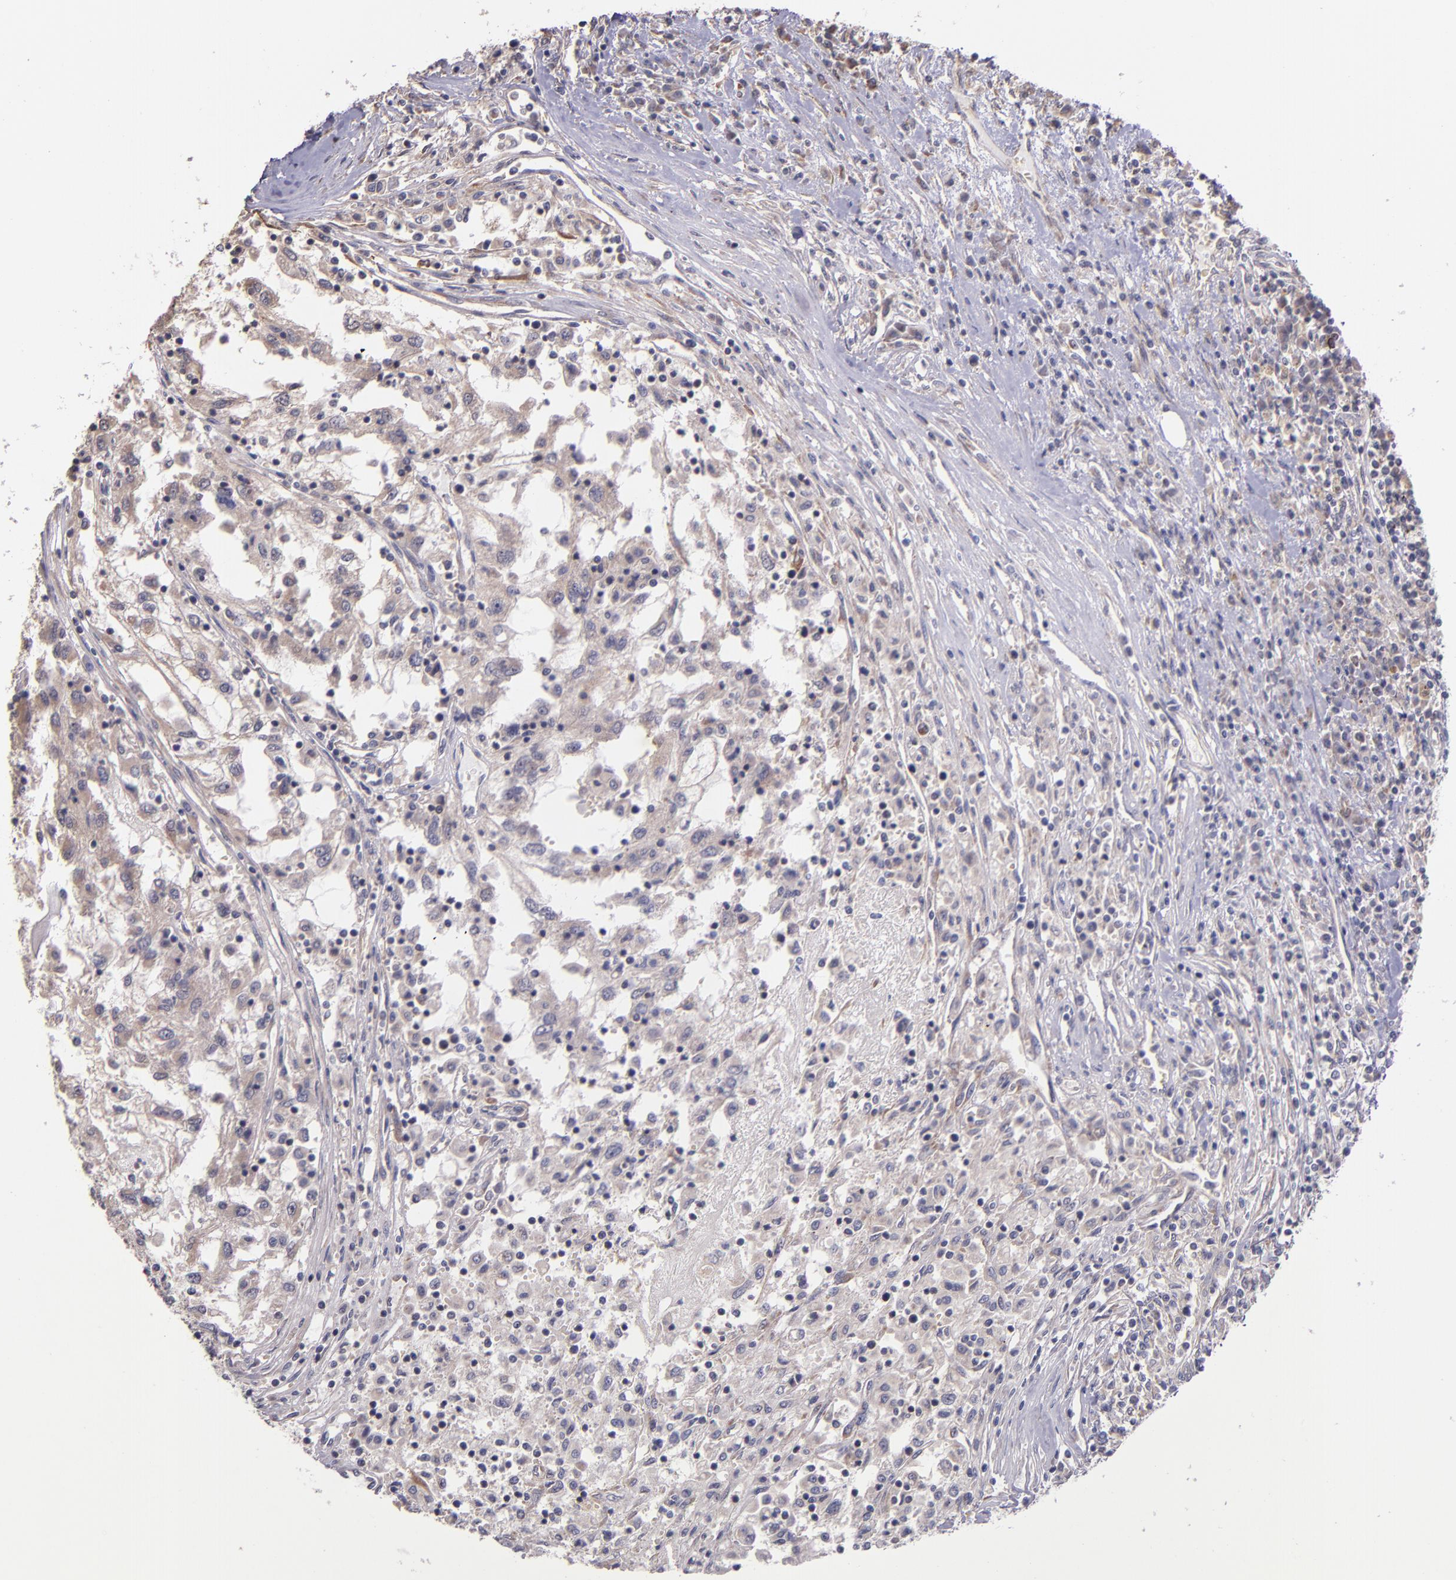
{"staining": {"intensity": "weak", "quantity": ">75%", "location": "cytoplasmic/membranous"}, "tissue": "renal cancer", "cell_type": "Tumor cells", "image_type": "cancer", "snomed": [{"axis": "morphology", "description": "Normal tissue, NOS"}, {"axis": "morphology", "description": "Adenocarcinoma, NOS"}, {"axis": "topography", "description": "Kidney"}], "caption": "Immunohistochemistry (IHC) (DAB (3,3'-diaminobenzidine)) staining of renal adenocarcinoma shows weak cytoplasmic/membranous protein staining in about >75% of tumor cells.", "gene": "SHC1", "patient": {"sex": "male", "age": 71}}